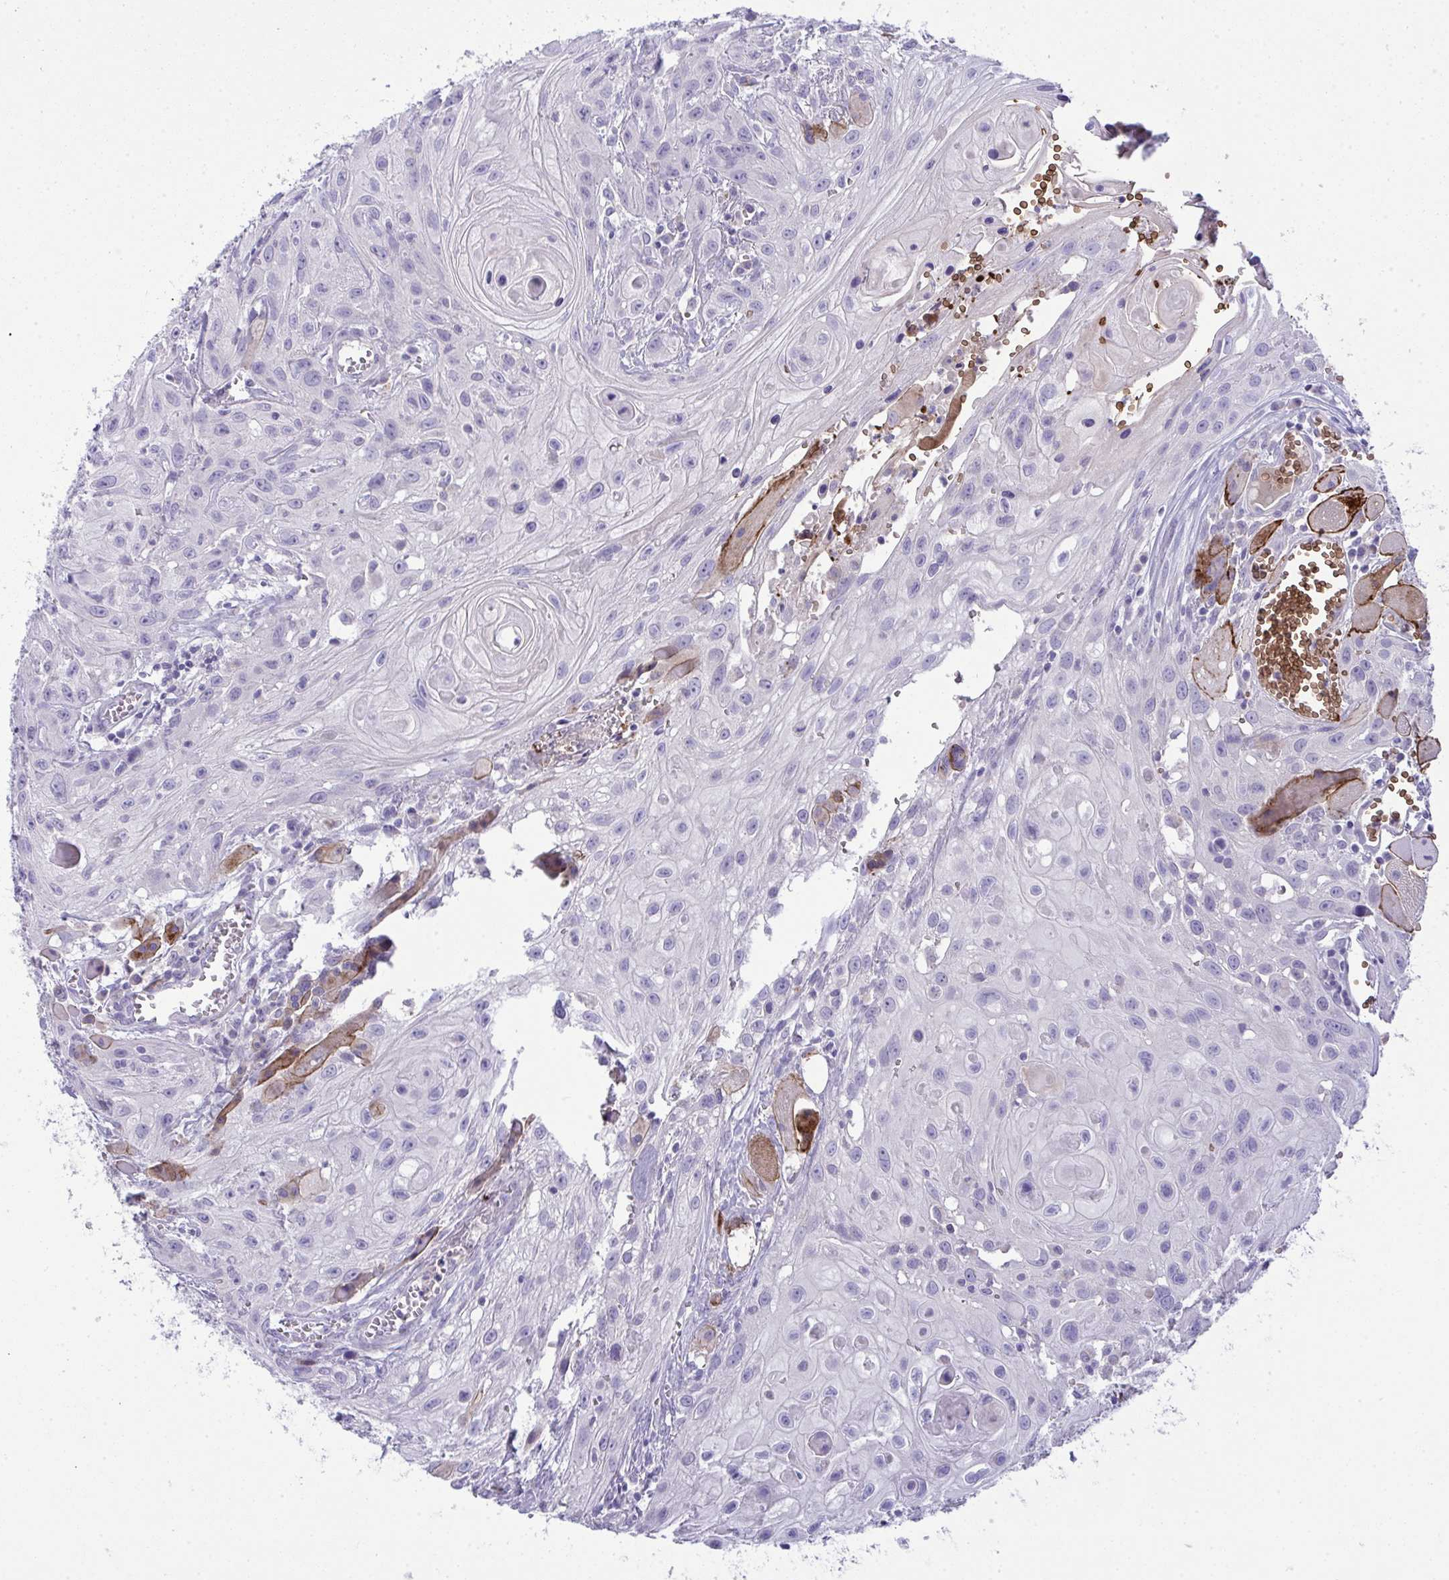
{"staining": {"intensity": "negative", "quantity": "none", "location": "none"}, "tissue": "head and neck cancer", "cell_type": "Tumor cells", "image_type": "cancer", "snomed": [{"axis": "morphology", "description": "Squamous cell carcinoma, NOS"}, {"axis": "topography", "description": "Oral tissue"}, {"axis": "topography", "description": "Head-Neck"}], "caption": "A high-resolution micrograph shows IHC staining of squamous cell carcinoma (head and neck), which displays no significant staining in tumor cells. The staining was performed using DAB to visualize the protein expression in brown, while the nuclei were stained in blue with hematoxylin (Magnification: 20x).", "gene": "SPTB", "patient": {"sex": "male", "age": 58}}